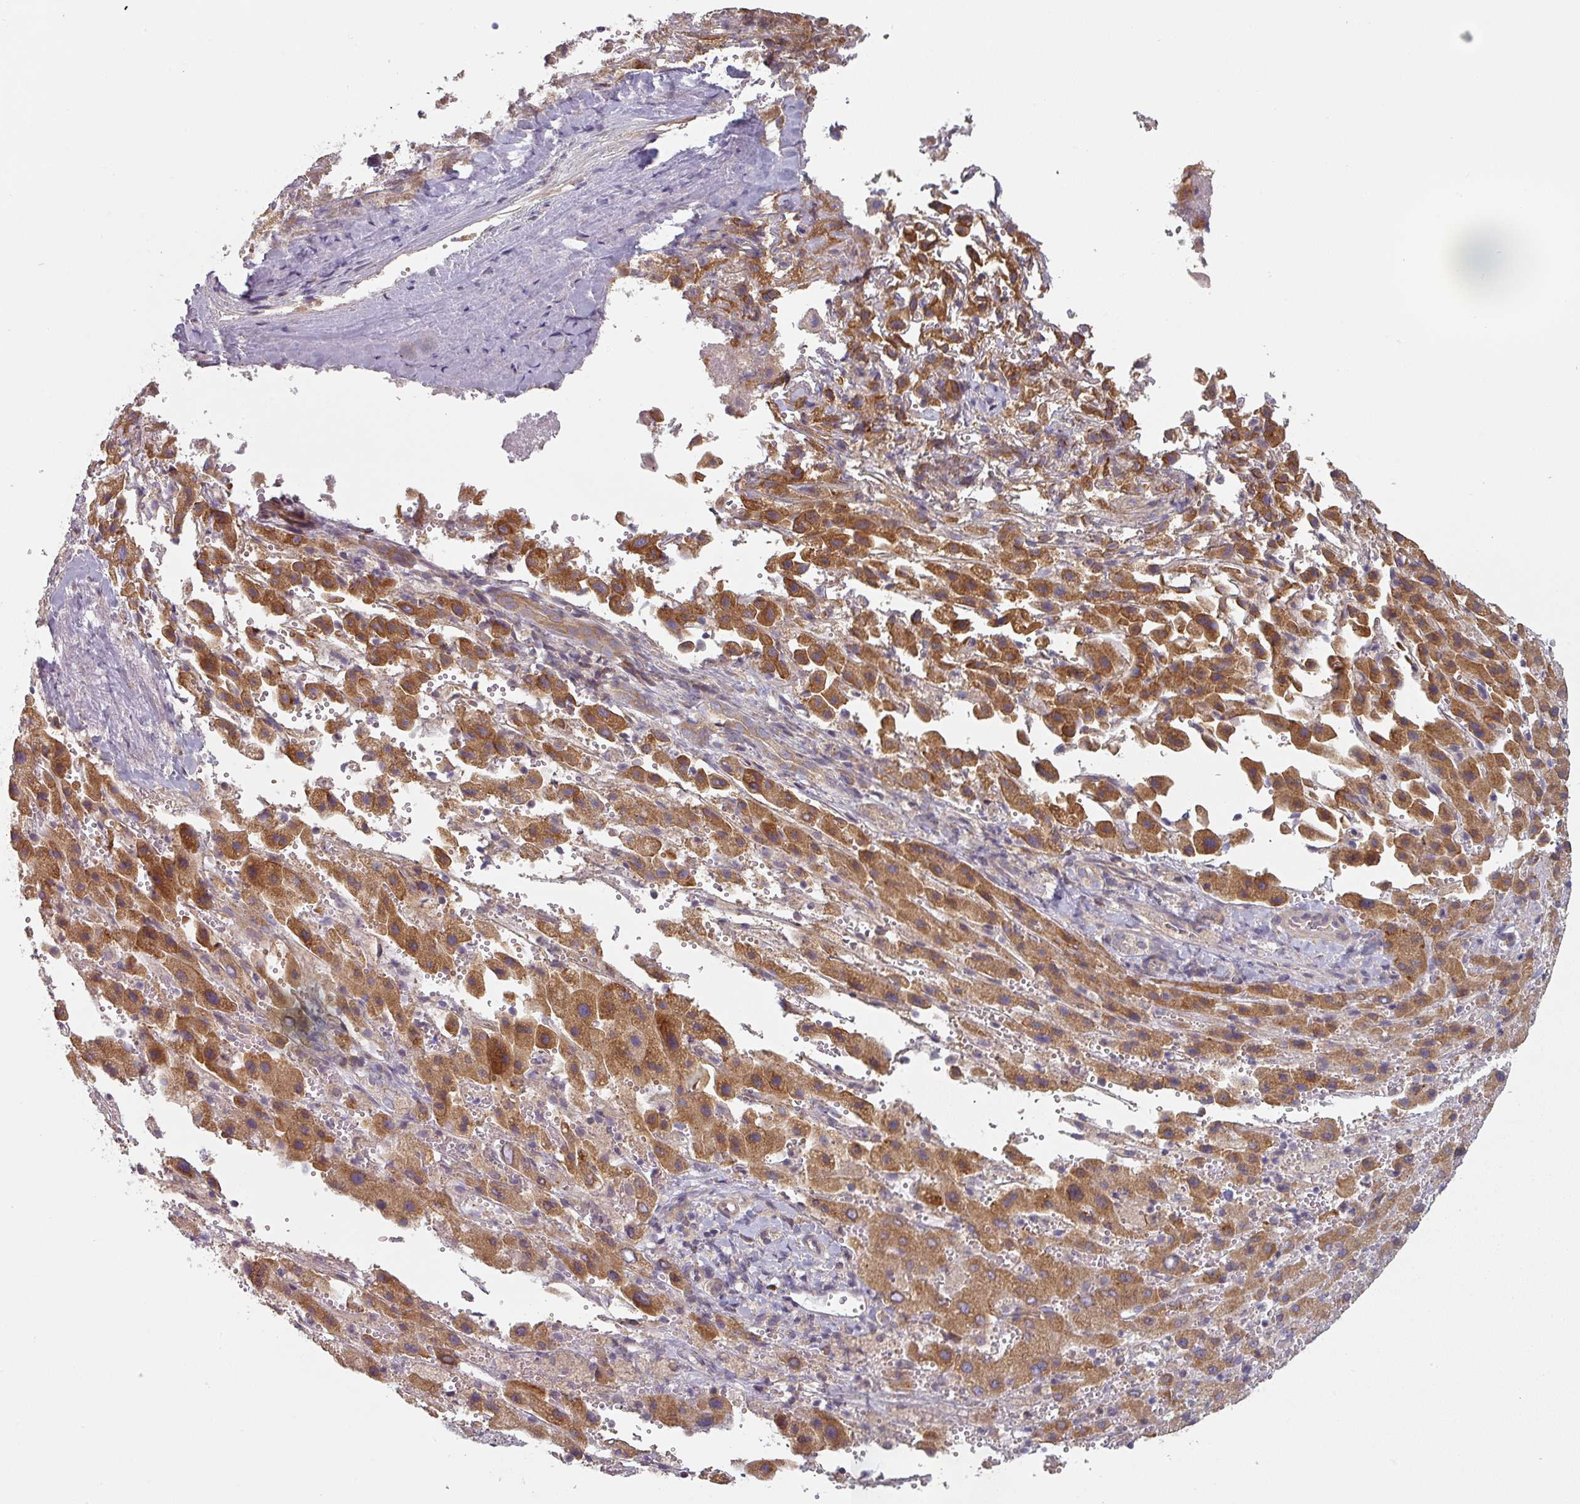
{"staining": {"intensity": "strong", "quantity": ">75%", "location": "cytoplasmic/membranous"}, "tissue": "liver cancer", "cell_type": "Tumor cells", "image_type": "cancer", "snomed": [{"axis": "morphology", "description": "Carcinoma, Hepatocellular, NOS"}, {"axis": "topography", "description": "Liver"}], "caption": "An image showing strong cytoplasmic/membranous positivity in about >75% of tumor cells in liver hepatocellular carcinoma, as visualized by brown immunohistochemical staining.", "gene": "TAPT1", "patient": {"sex": "female", "age": 58}}